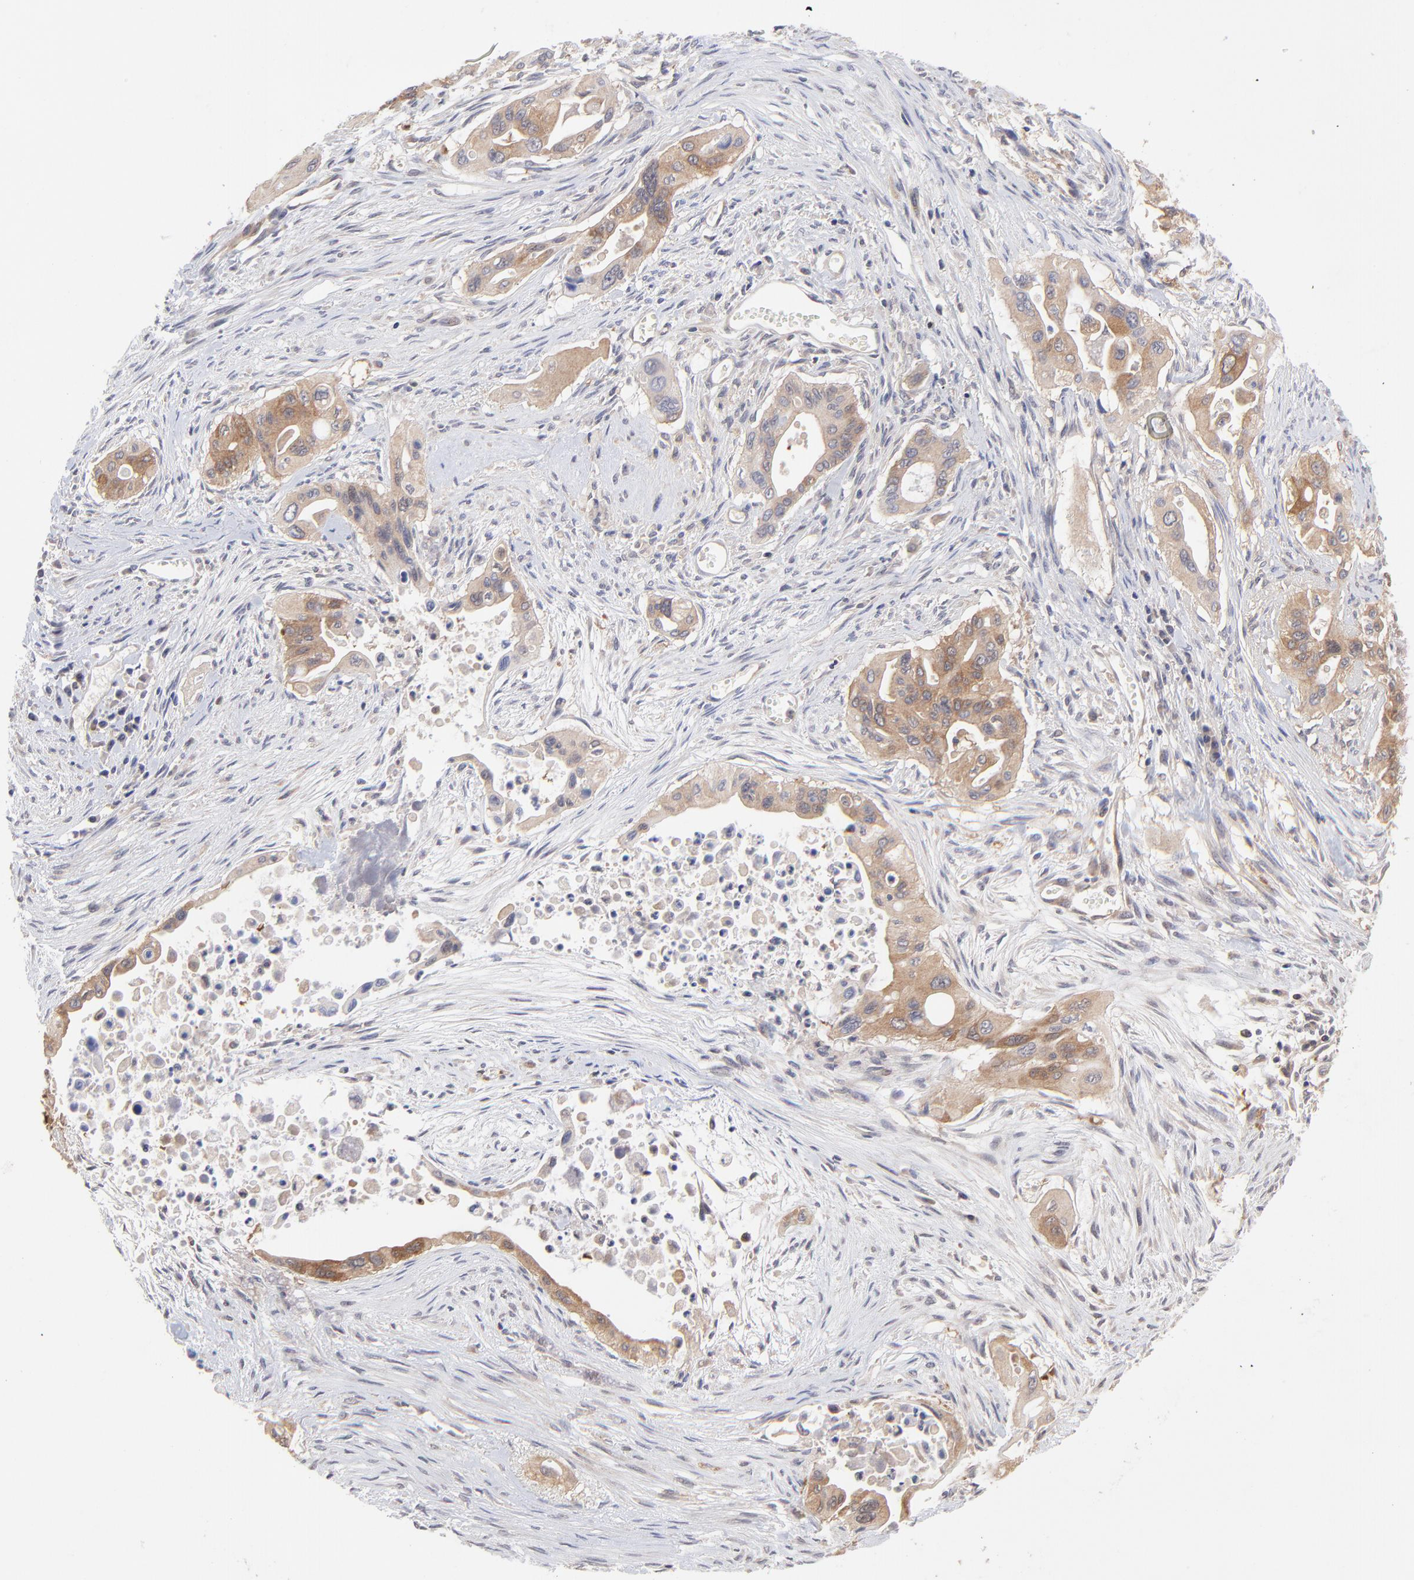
{"staining": {"intensity": "moderate", "quantity": ">75%", "location": "cytoplasmic/membranous"}, "tissue": "pancreatic cancer", "cell_type": "Tumor cells", "image_type": "cancer", "snomed": [{"axis": "morphology", "description": "Adenocarcinoma, NOS"}, {"axis": "topography", "description": "Pancreas"}], "caption": "Brown immunohistochemical staining in adenocarcinoma (pancreatic) demonstrates moderate cytoplasmic/membranous staining in about >75% of tumor cells.", "gene": "GART", "patient": {"sex": "male", "age": 77}}